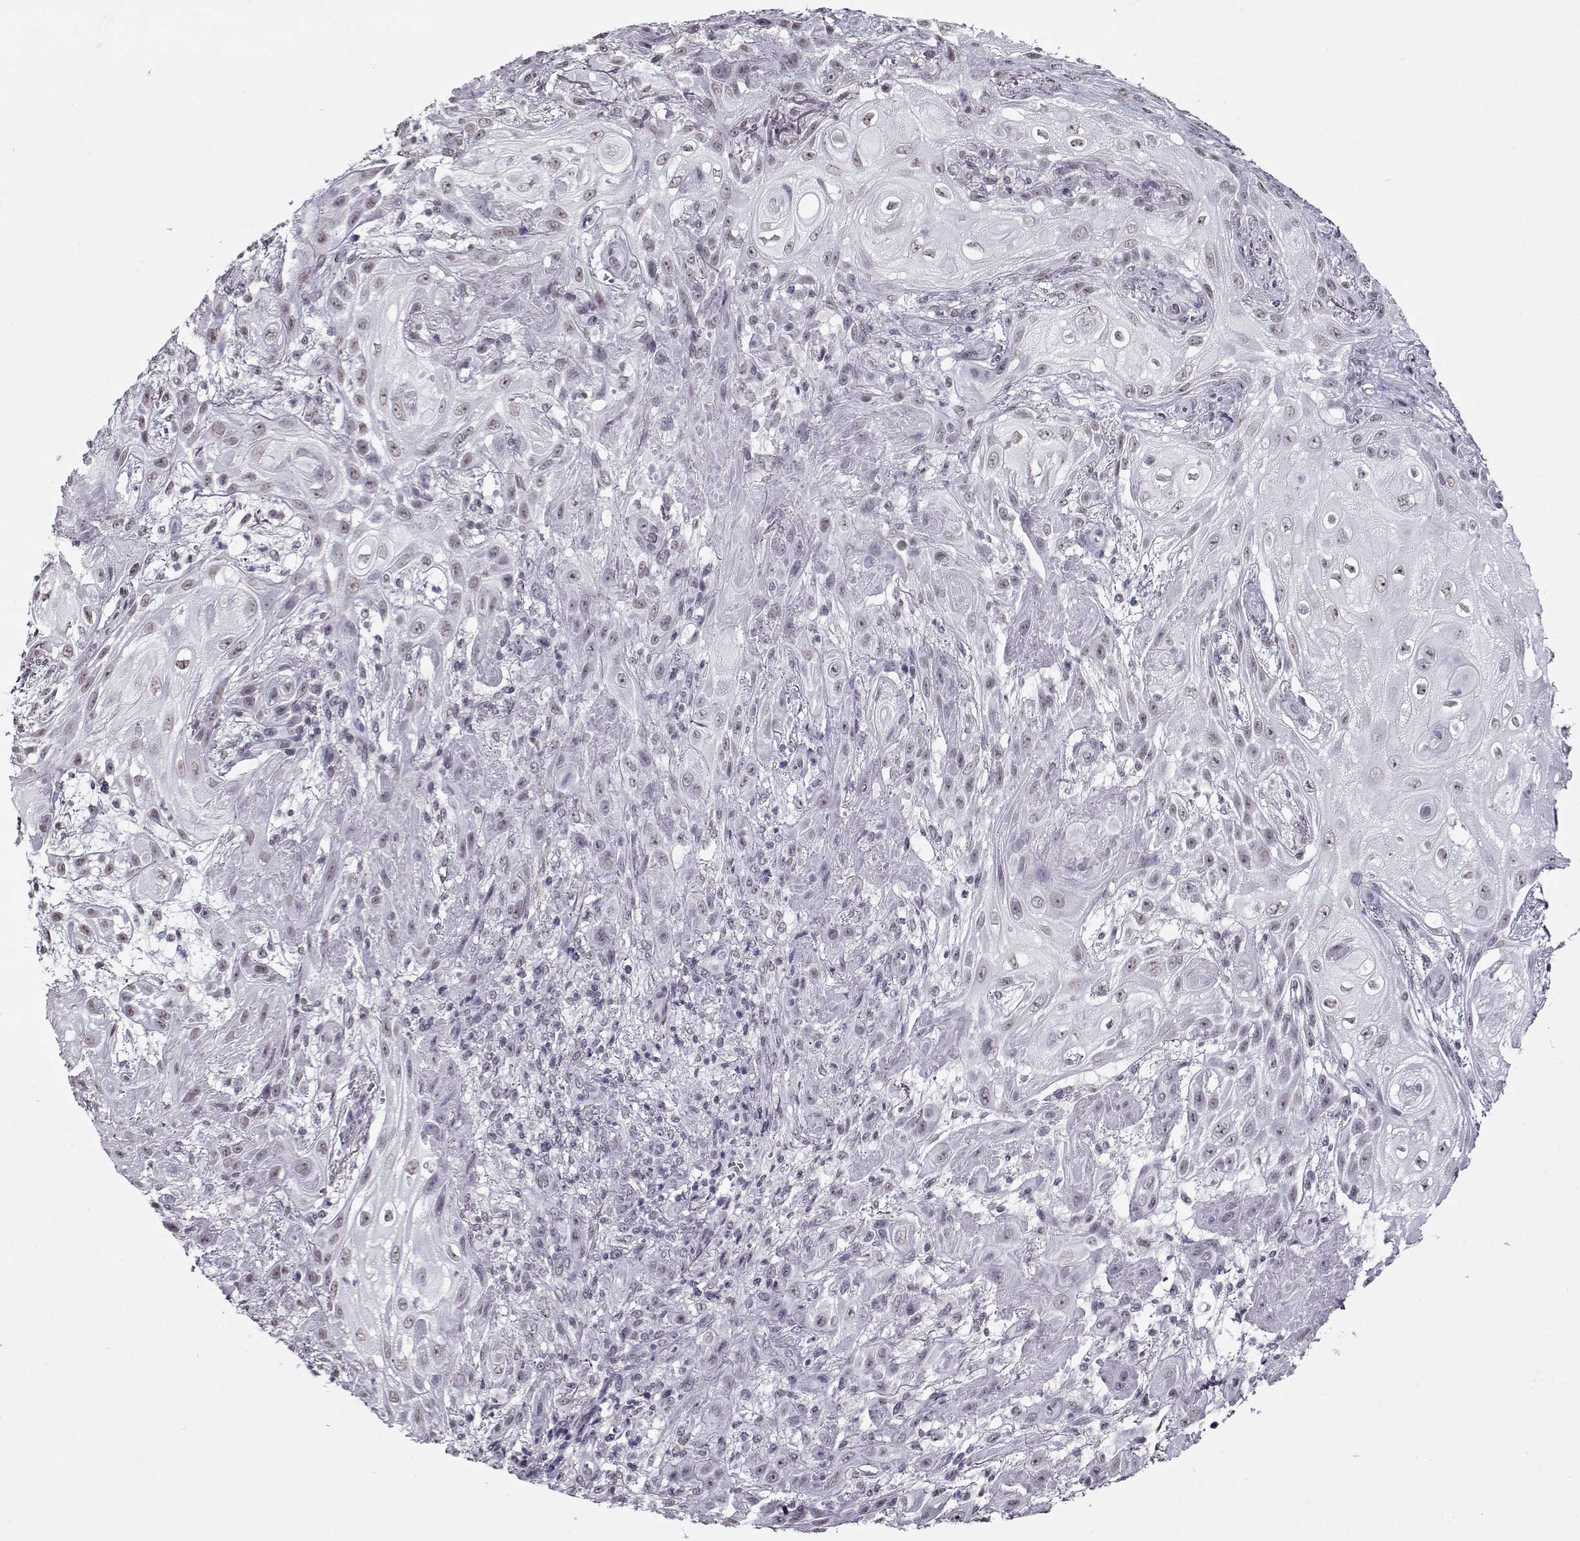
{"staining": {"intensity": "weak", "quantity": "<25%", "location": "nuclear"}, "tissue": "skin cancer", "cell_type": "Tumor cells", "image_type": "cancer", "snomed": [{"axis": "morphology", "description": "Squamous cell carcinoma, NOS"}, {"axis": "topography", "description": "Skin"}], "caption": "High magnification brightfield microscopy of skin squamous cell carcinoma stained with DAB (3,3'-diaminobenzidine) (brown) and counterstained with hematoxylin (blue): tumor cells show no significant expression. (Brightfield microscopy of DAB immunohistochemistry at high magnification).", "gene": "PRMT8", "patient": {"sex": "male", "age": 62}}